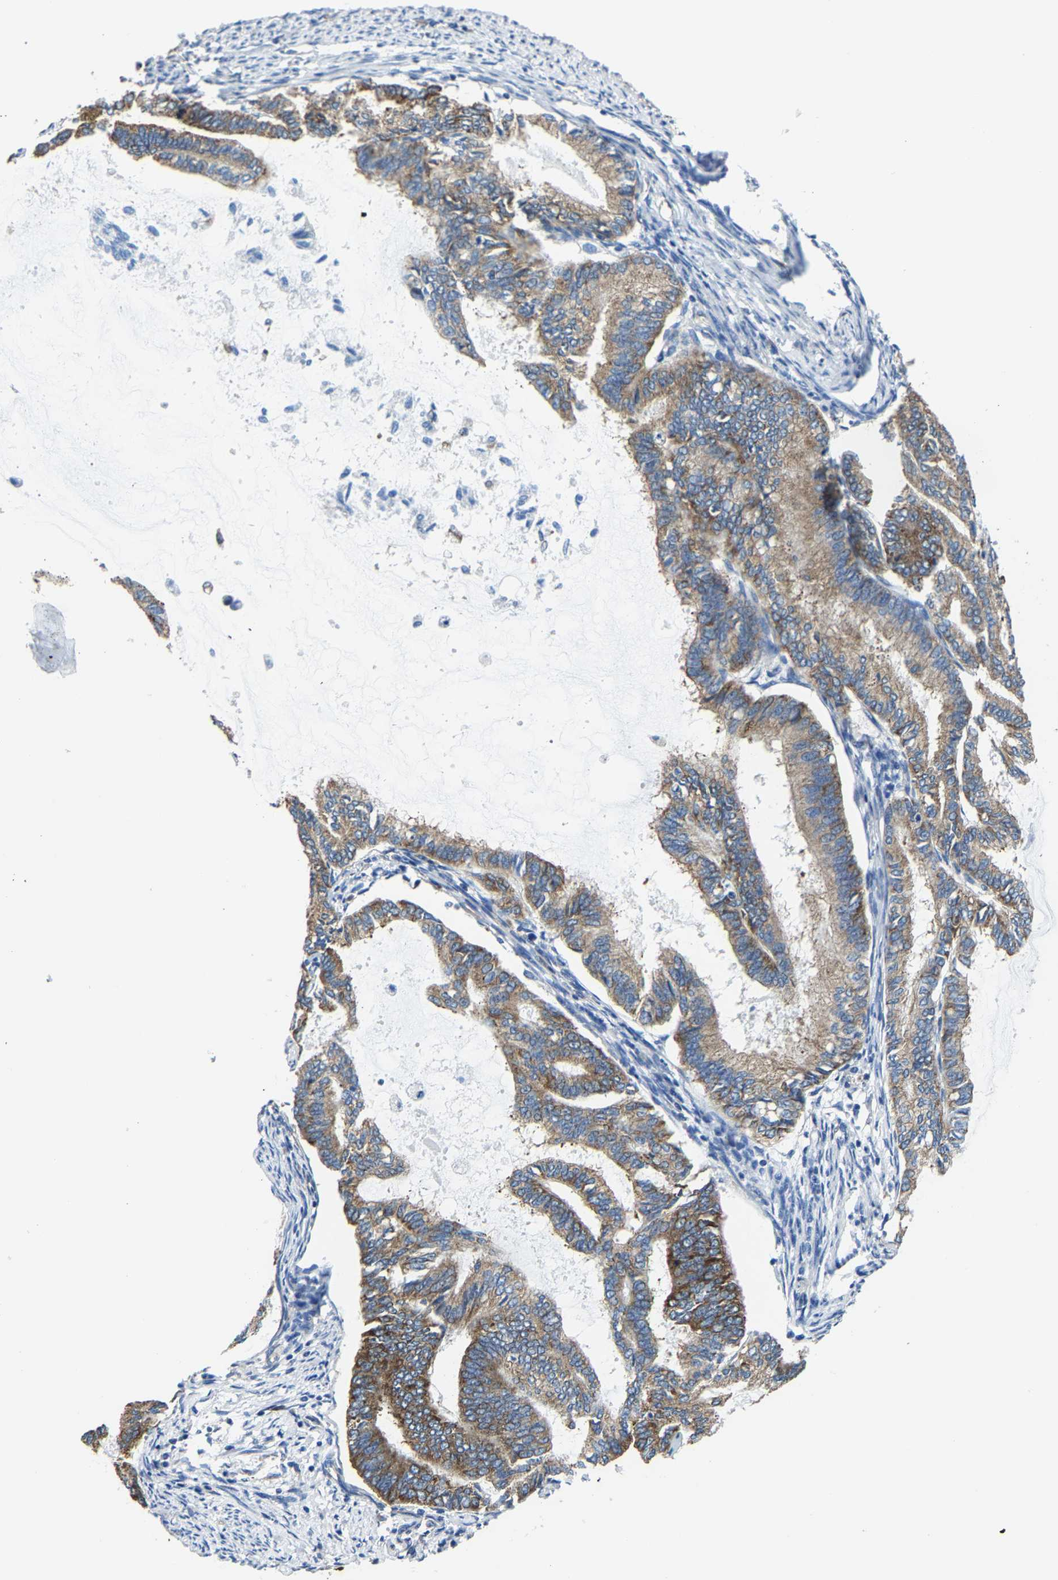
{"staining": {"intensity": "strong", "quantity": "25%-75%", "location": "cytoplasmic/membranous"}, "tissue": "endometrial cancer", "cell_type": "Tumor cells", "image_type": "cancer", "snomed": [{"axis": "morphology", "description": "Adenocarcinoma, NOS"}, {"axis": "topography", "description": "Endometrium"}], "caption": "The micrograph reveals immunohistochemical staining of endometrial cancer (adenocarcinoma). There is strong cytoplasmic/membranous expression is seen in about 25%-75% of tumor cells.", "gene": "G3BP2", "patient": {"sex": "female", "age": 86}}